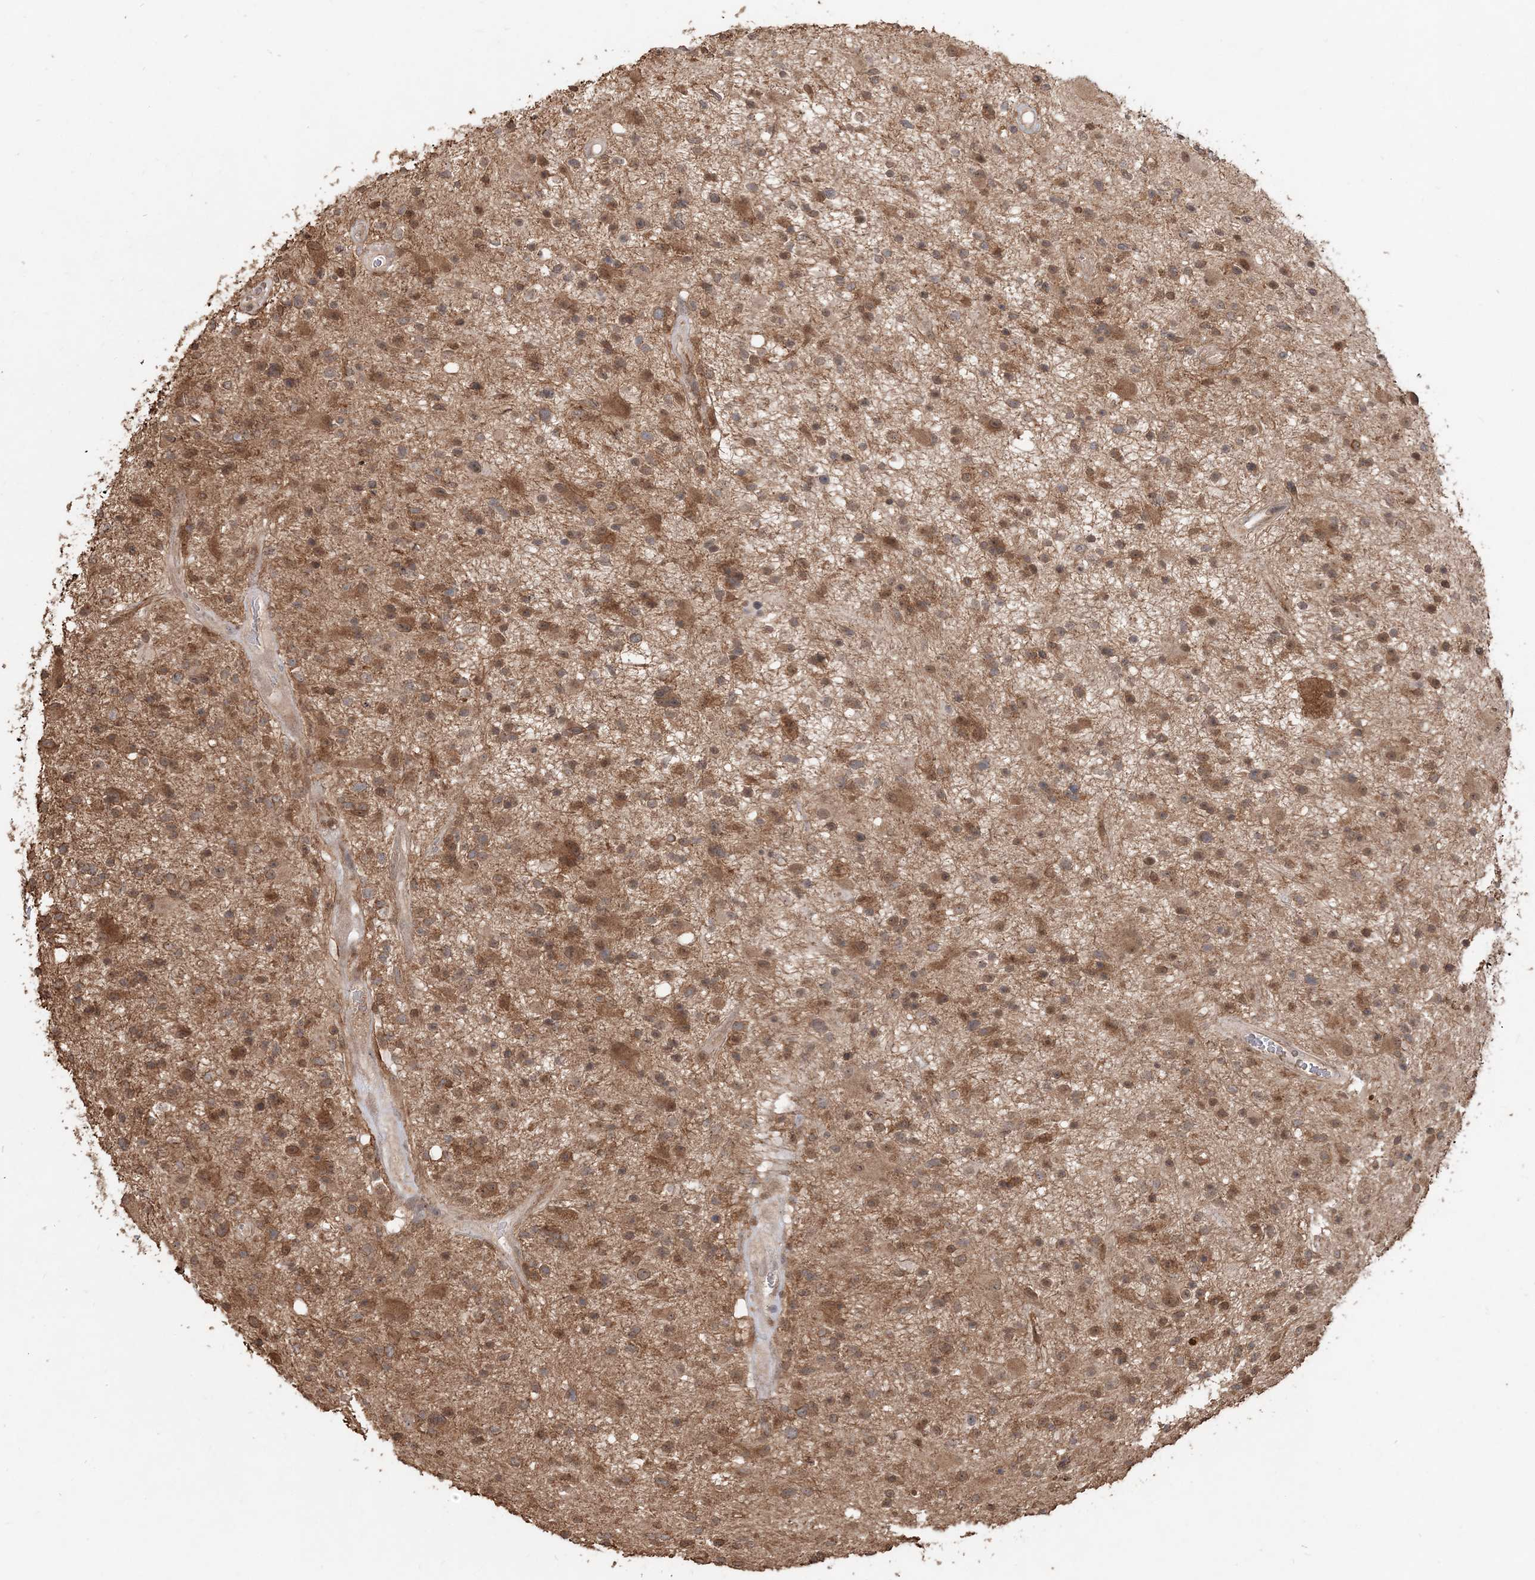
{"staining": {"intensity": "moderate", "quantity": ">75%", "location": "cytoplasmic/membranous"}, "tissue": "glioma", "cell_type": "Tumor cells", "image_type": "cancer", "snomed": [{"axis": "morphology", "description": "Glioma, malignant, High grade"}, {"axis": "topography", "description": "Brain"}], "caption": "Immunohistochemical staining of glioma exhibits medium levels of moderate cytoplasmic/membranous staining in approximately >75% of tumor cells. (DAB (3,3'-diaminobenzidine) = brown stain, brightfield microscopy at high magnification).", "gene": "CAB39", "patient": {"sex": "male", "age": 33}}